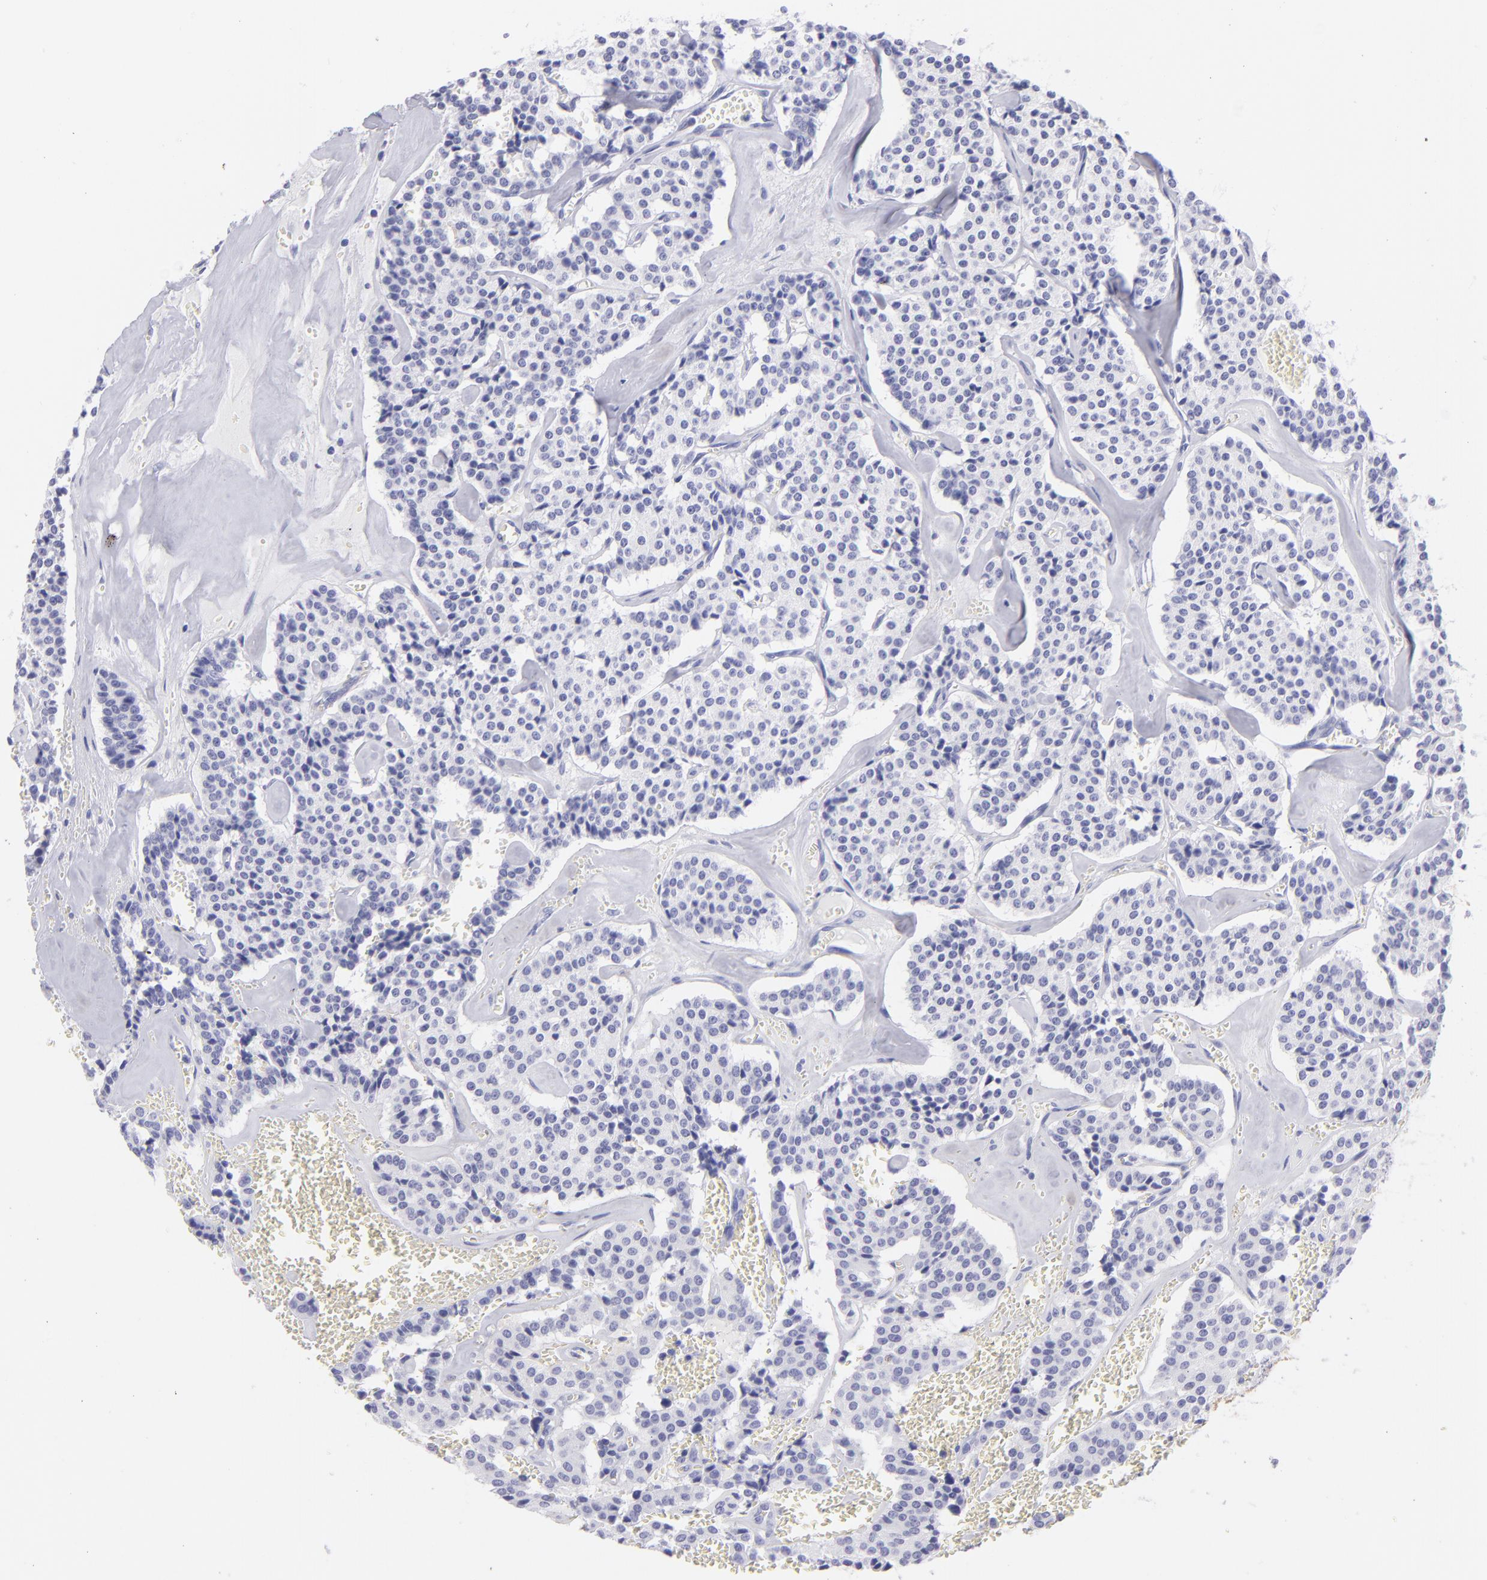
{"staining": {"intensity": "negative", "quantity": "none", "location": "none"}, "tissue": "carcinoid", "cell_type": "Tumor cells", "image_type": "cancer", "snomed": [{"axis": "morphology", "description": "Carcinoid, malignant, NOS"}, {"axis": "topography", "description": "Bronchus"}], "caption": "Immunohistochemistry micrograph of human carcinoid stained for a protein (brown), which reveals no expression in tumor cells.", "gene": "PIP", "patient": {"sex": "male", "age": 55}}